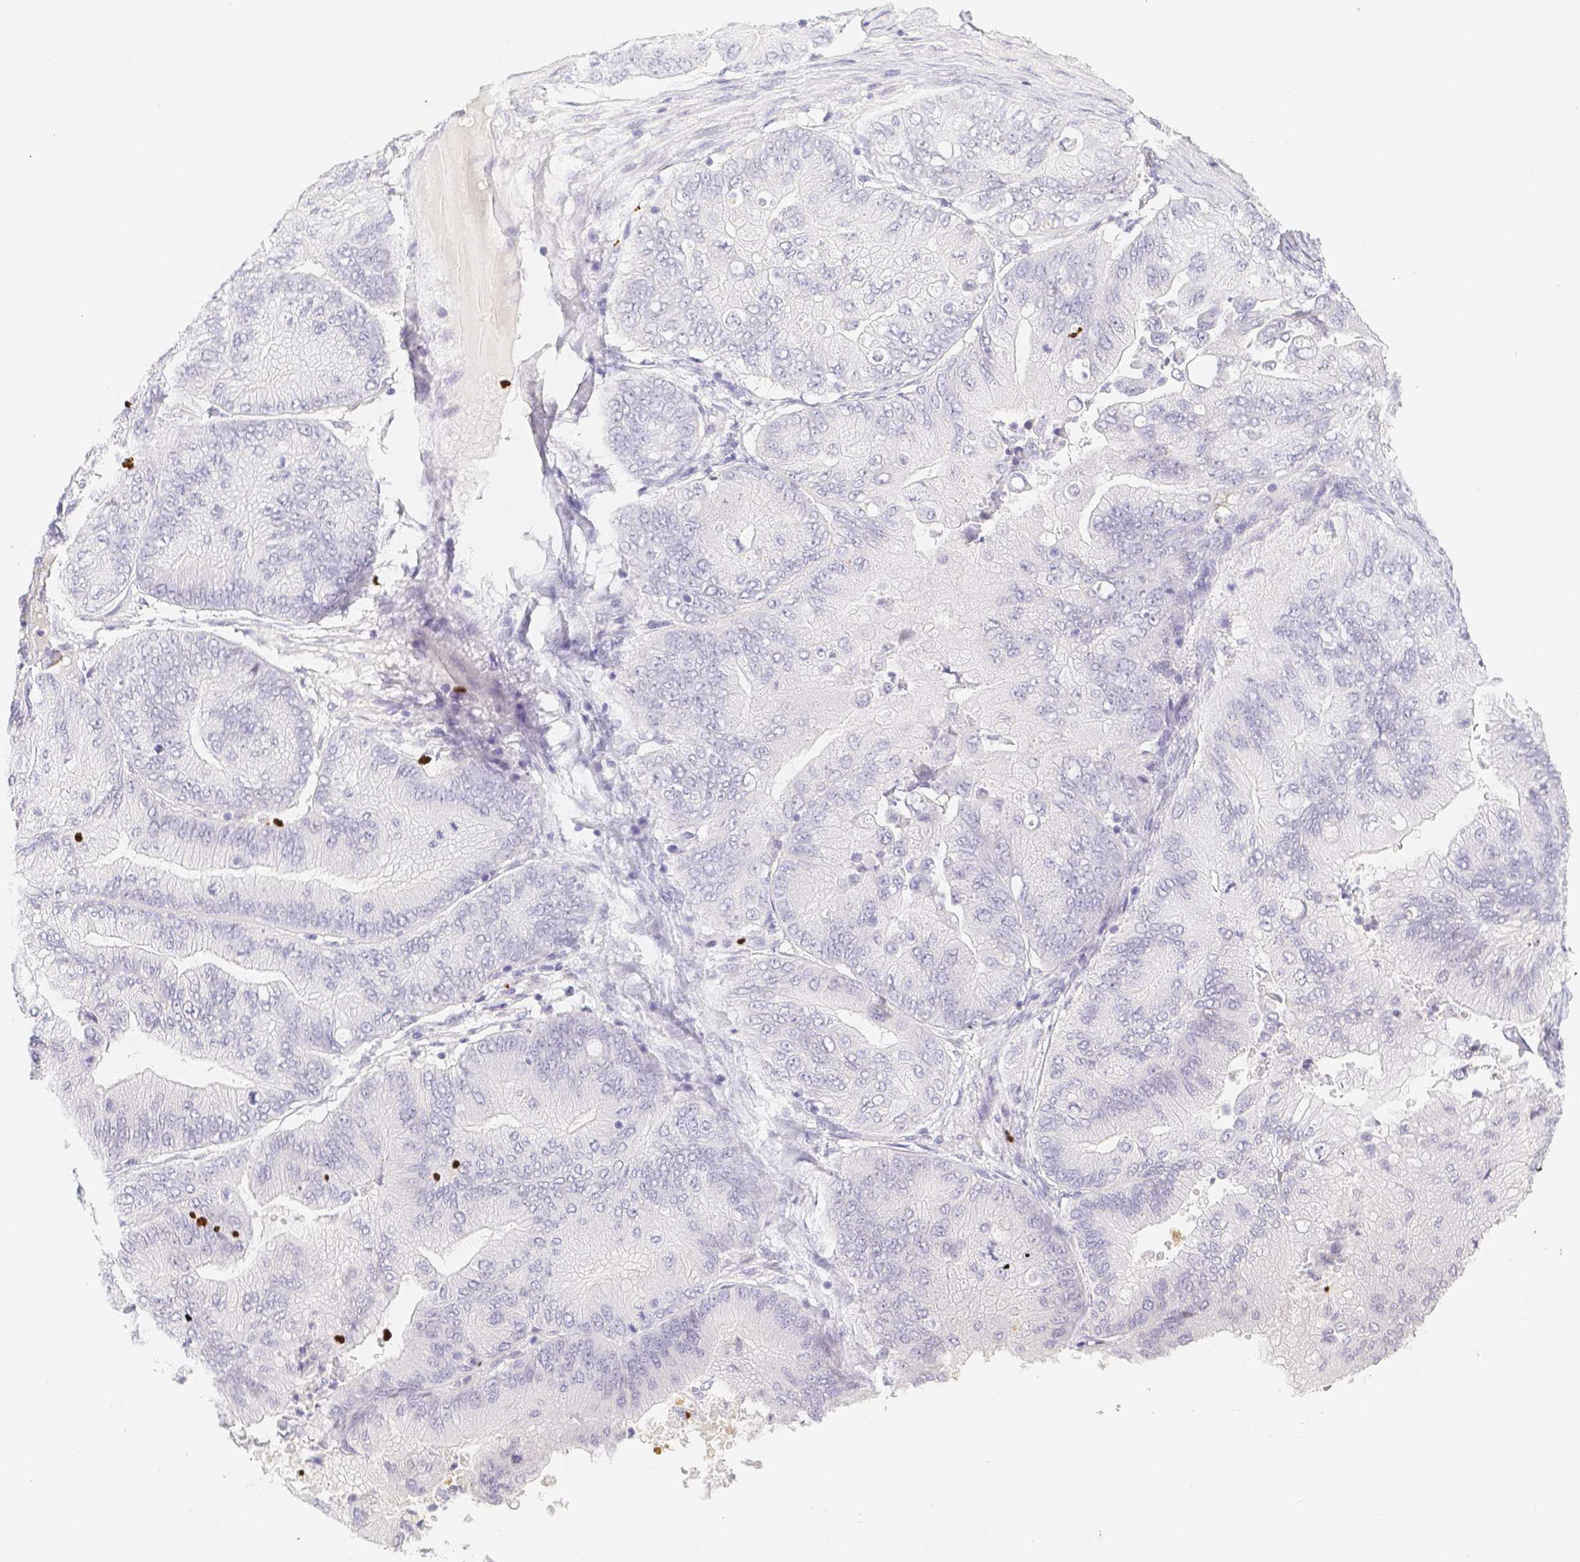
{"staining": {"intensity": "negative", "quantity": "none", "location": "none"}, "tissue": "ovarian cancer", "cell_type": "Tumor cells", "image_type": "cancer", "snomed": [{"axis": "morphology", "description": "Cystadenocarcinoma, mucinous, NOS"}, {"axis": "topography", "description": "Ovary"}], "caption": "There is no significant expression in tumor cells of mucinous cystadenocarcinoma (ovarian).", "gene": "PADI4", "patient": {"sex": "female", "age": 61}}